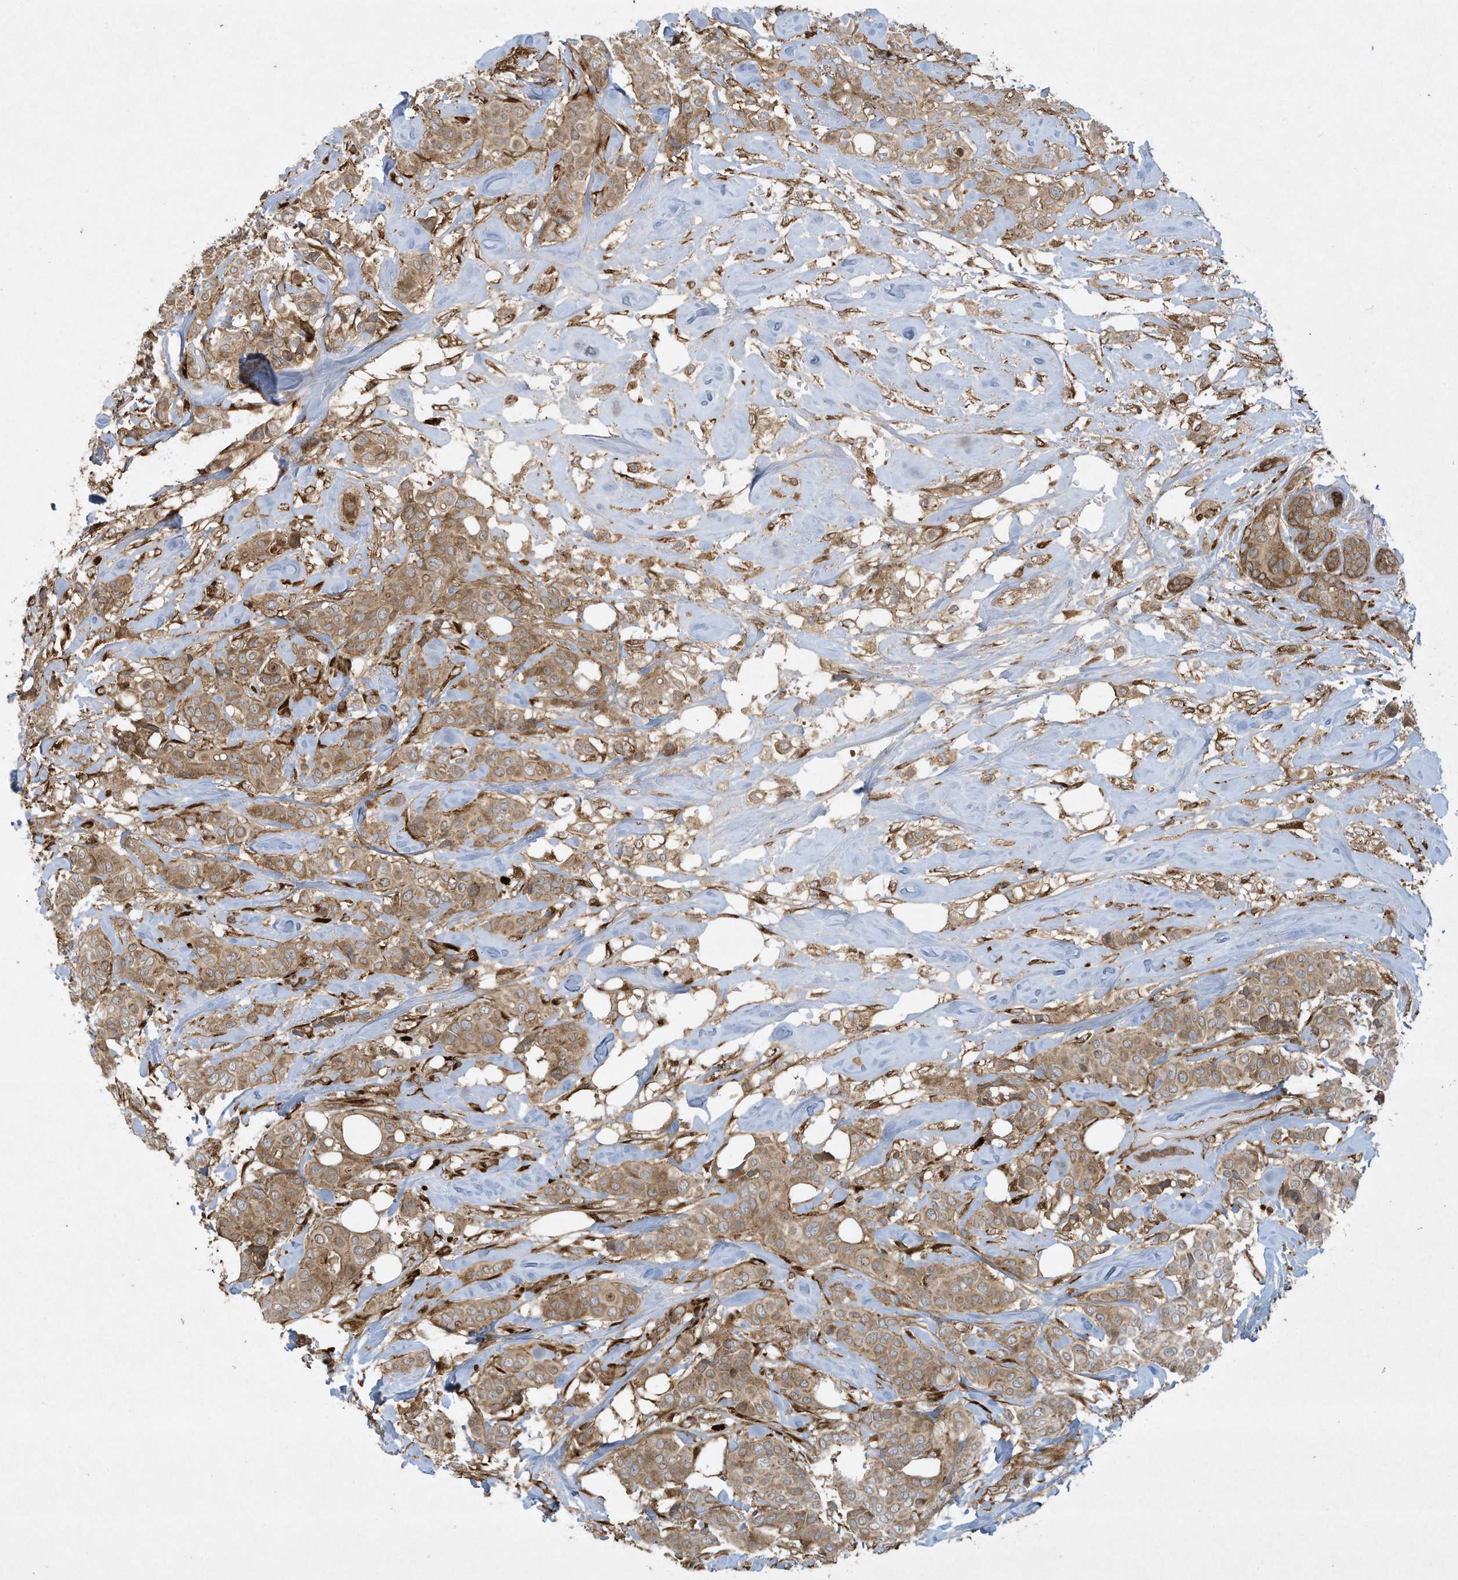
{"staining": {"intensity": "moderate", "quantity": ">75%", "location": "cytoplasmic/membranous"}, "tissue": "breast cancer", "cell_type": "Tumor cells", "image_type": "cancer", "snomed": [{"axis": "morphology", "description": "Lobular carcinoma"}, {"axis": "topography", "description": "Breast"}], "caption": "IHC (DAB (3,3'-diaminobenzidine)) staining of human breast cancer exhibits moderate cytoplasmic/membranous protein positivity in approximately >75% of tumor cells. IHC stains the protein in brown and the nuclei are stained blue.", "gene": "DDIT4", "patient": {"sex": "female", "age": 51}}